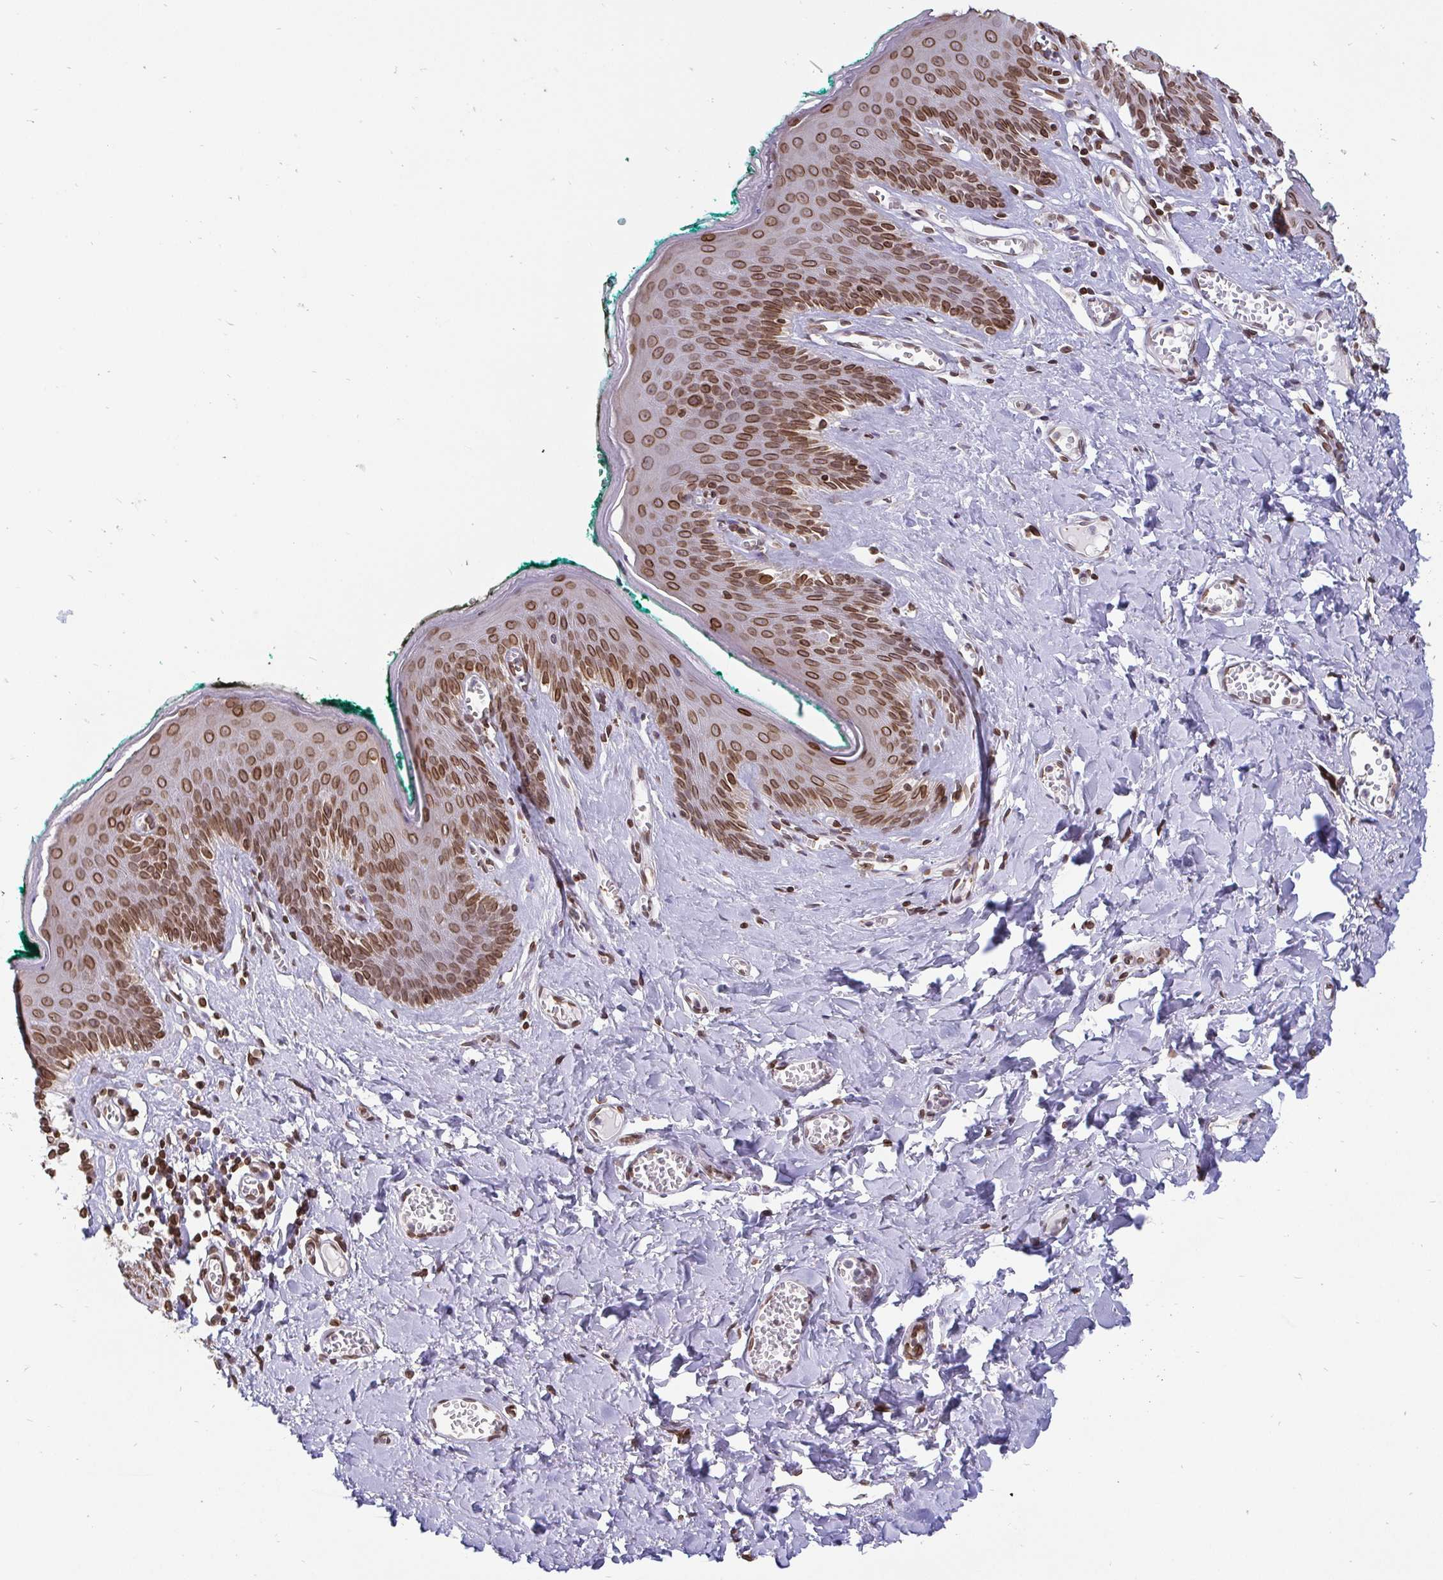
{"staining": {"intensity": "moderate", "quantity": ">75%", "location": "cytoplasmic/membranous,nuclear"}, "tissue": "skin", "cell_type": "Epidermal cells", "image_type": "normal", "snomed": [{"axis": "morphology", "description": "Normal tissue, NOS"}, {"axis": "topography", "description": "Vulva"}, {"axis": "topography", "description": "Peripheral nerve tissue"}], "caption": "Approximately >75% of epidermal cells in normal skin show moderate cytoplasmic/membranous,nuclear protein positivity as visualized by brown immunohistochemical staining.", "gene": "EMD", "patient": {"sex": "female", "age": 66}}